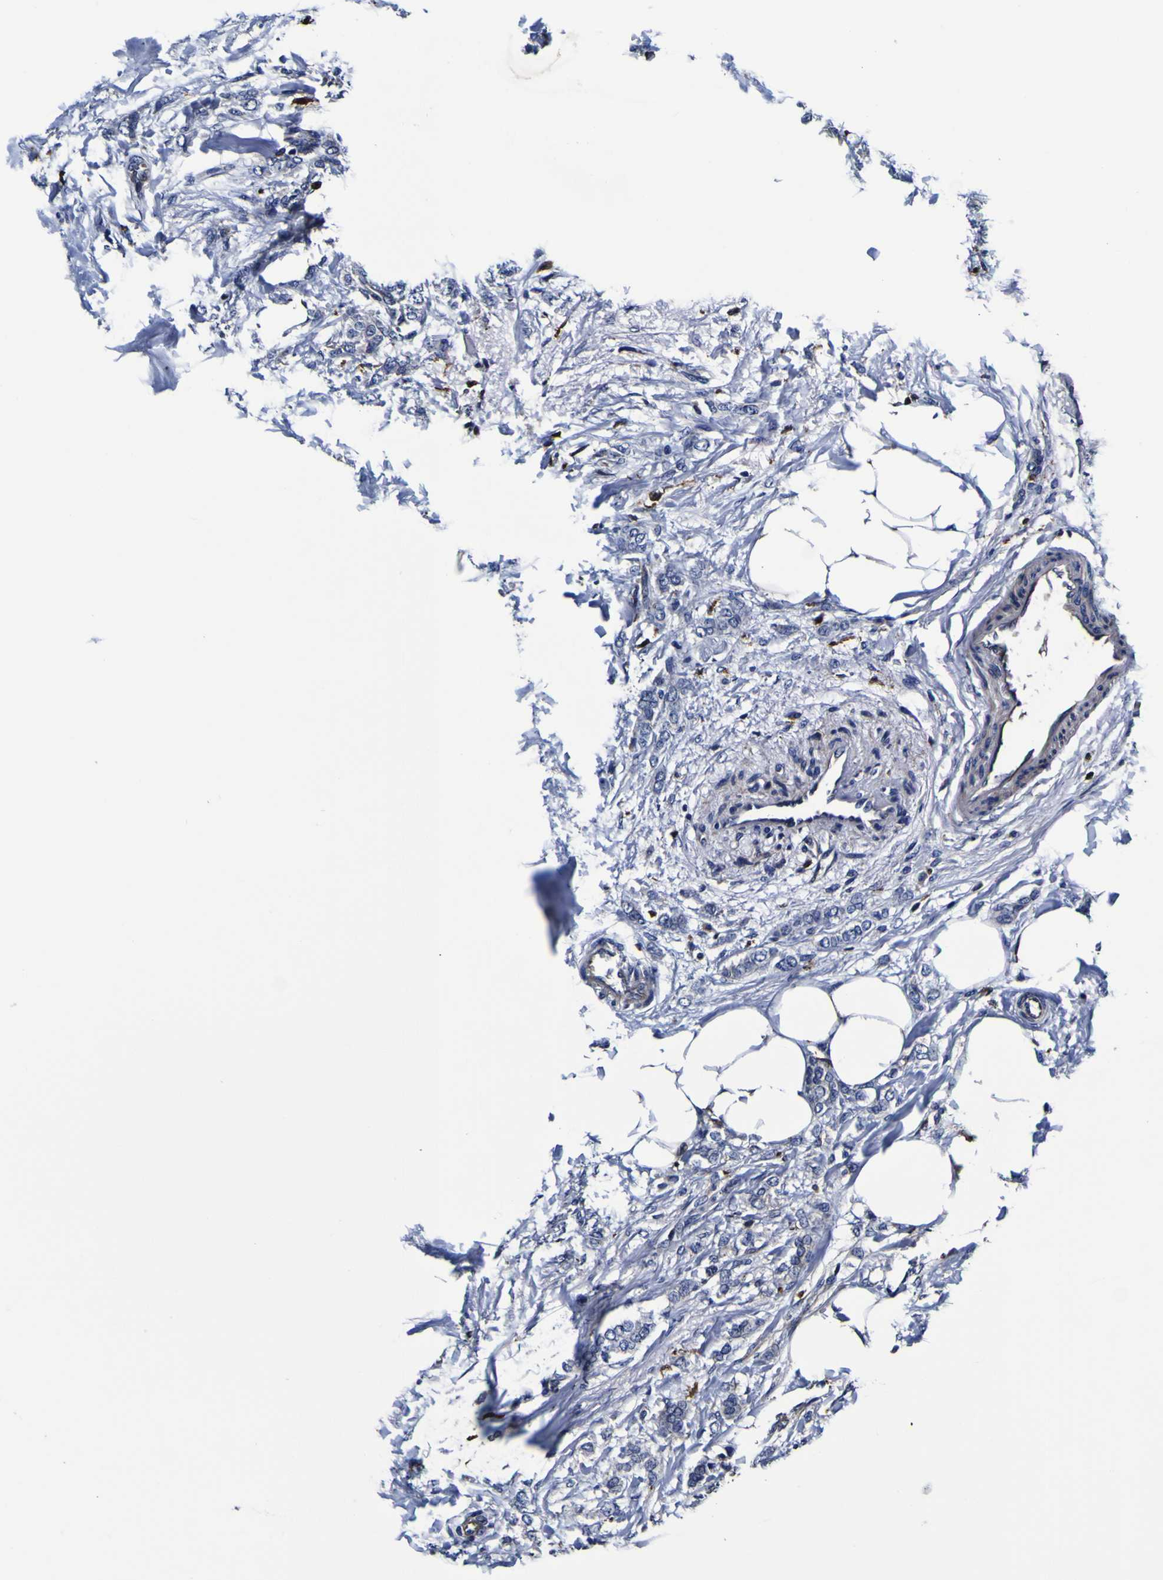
{"staining": {"intensity": "weak", "quantity": "25%-75%", "location": "cytoplasmic/membranous"}, "tissue": "breast cancer", "cell_type": "Tumor cells", "image_type": "cancer", "snomed": [{"axis": "morphology", "description": "Lobular carcinoma, in situ"}, {"axis": "morphology", "description": "Lobular carcinoma"}, {"axis": "topography", "description": "Breast"}], "caption": "This photomicrograph exhibits IHC staining of breast lobular carcinoma in situ, with low weak cytoplasmic/membranous staining in about 25%-75% of tumor cells.", "gene": "GPX1", "patient": {"sex": "female", "age": 41}}